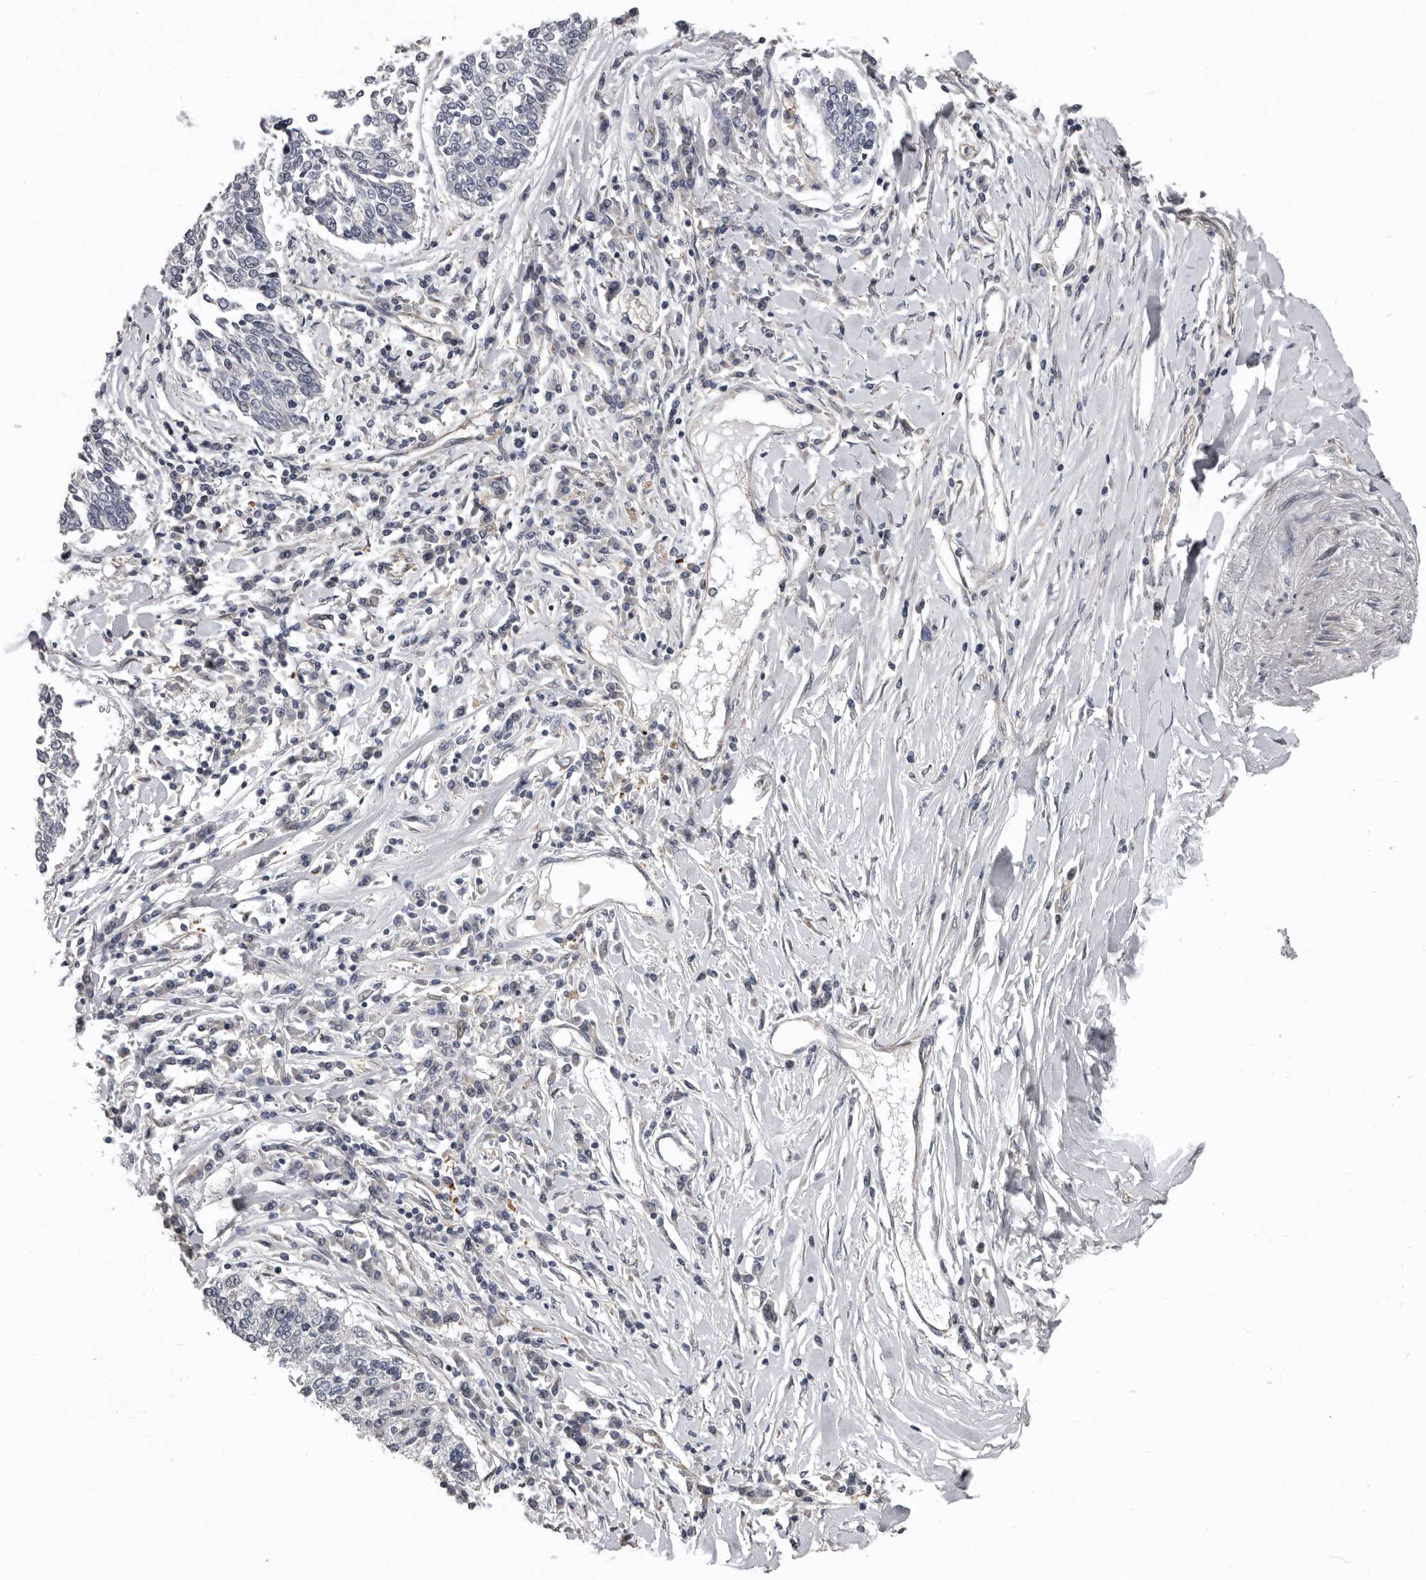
{"staining": {"intensity": "negative", "quantity": "none", "location": "none"}, "tissue": "lung cancer", "cell_type": "Tumor cells", "image_type": "cancer", "snomed": [{"axis": "morphology", "description": "Normal tissue, NOS"}, {"axis": "morphology", "description": "Squamous cell carcinoma, NOS"}, {"axis": "topography", "description": "Cartilage tissue"}, {"axis": "topography", "description": "Bronchus"}, {"axis": "topography", "description": "Lung"}, {"axis": "topography", "description": "Peripheral nerve tissue"}], "caption": "DAB (3,3'-diaminobenzidine) immunohistochemical staining of lung cancer (squamous cell carcinoma) displays no significant positivity in tumor cells. Nuclei are stained in blue.", "gene": "RNF217", "patient": {"sex": "female", "age": 49}}